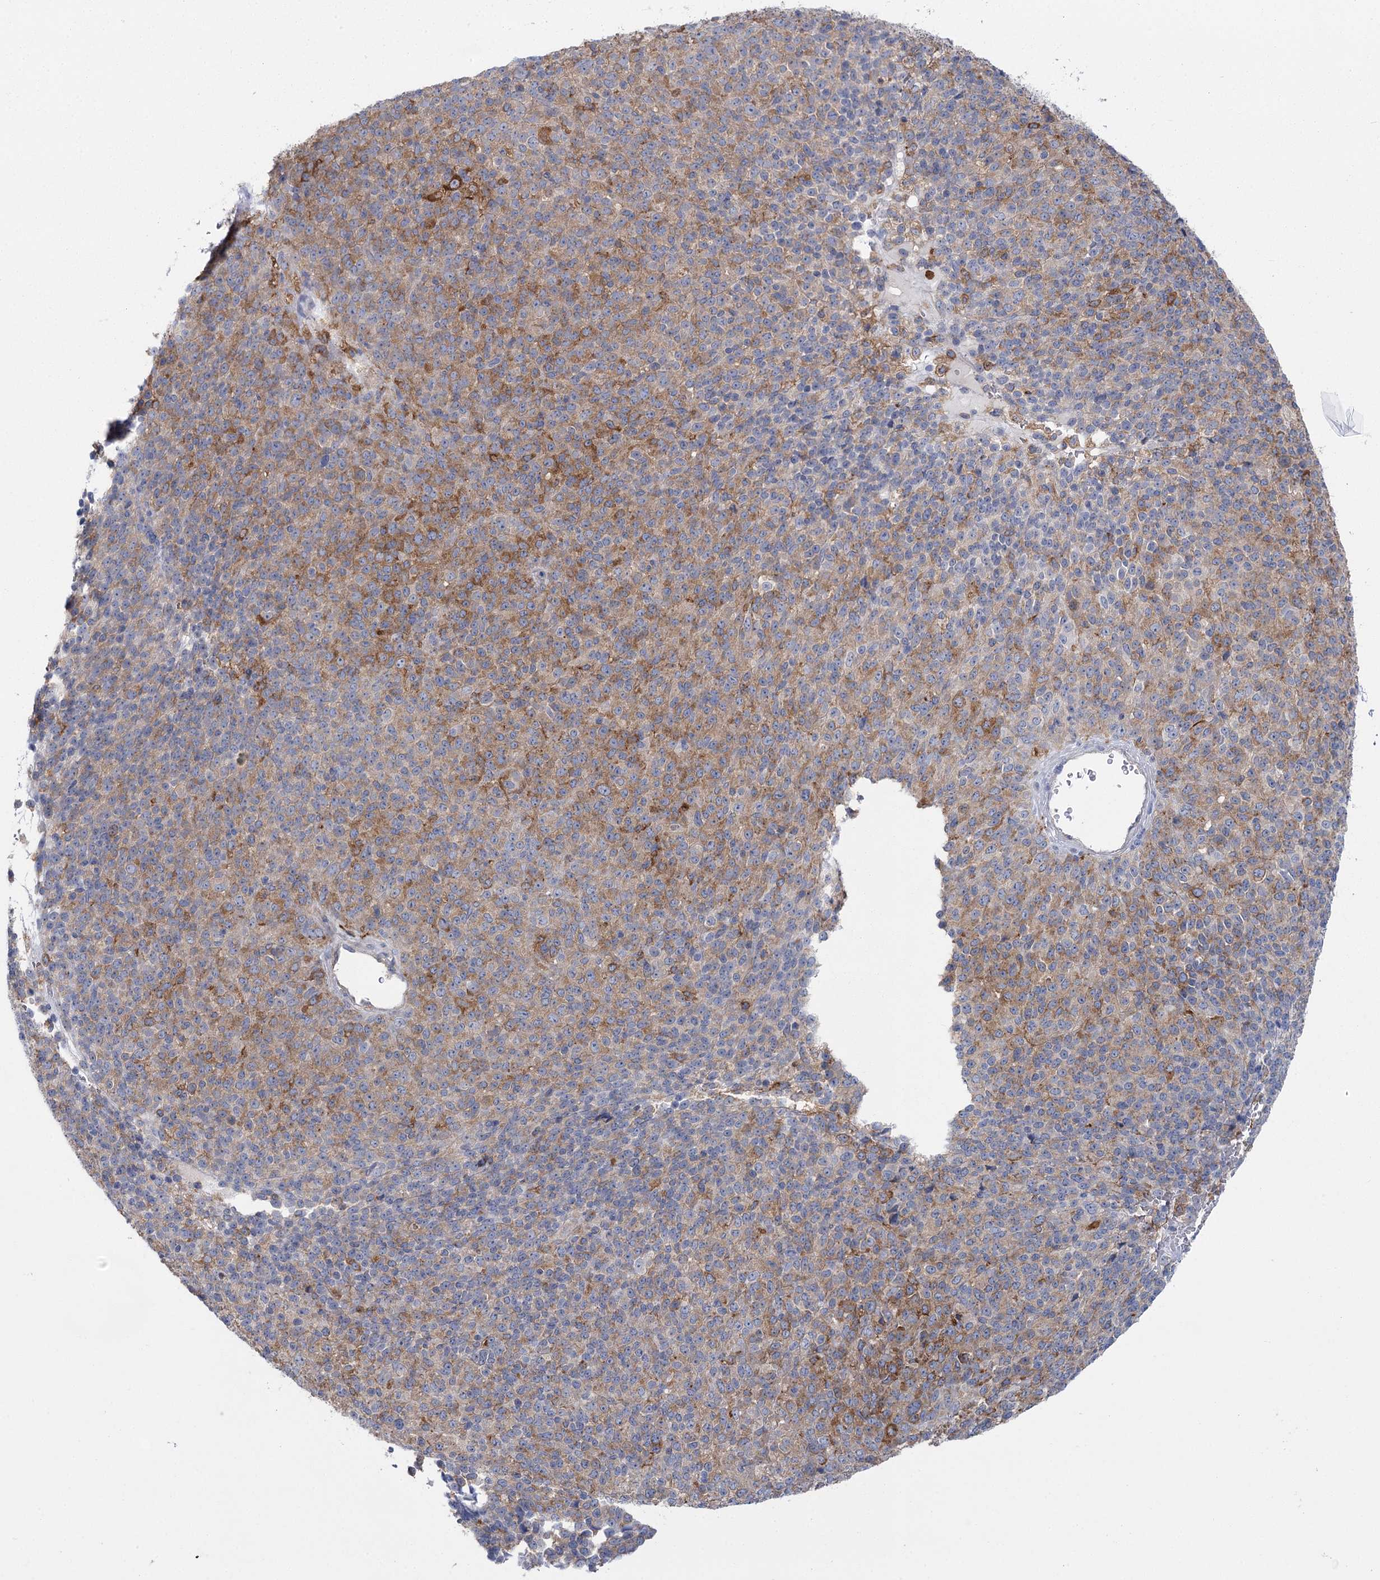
{"staining": {"intensity": "moderate", "quantity": "<25%", "location": "cytoplasmic/membranous"}, "tissue": "melanoma", "cell_type": "Tumor cells", "image_type": "cancer", "snomed": [{"axis": "morphology", "description": "Malignant melanoma, Metastatic site"}, {"axis": "topography", "description": "Brain"}], "caption": "Melanoma stained for a protein exhibits moderate cytoplasmic/membranous positivity in tumor cells.", "gene": "CCDC88A", "patient": {"sex": "female", "age": 56}}